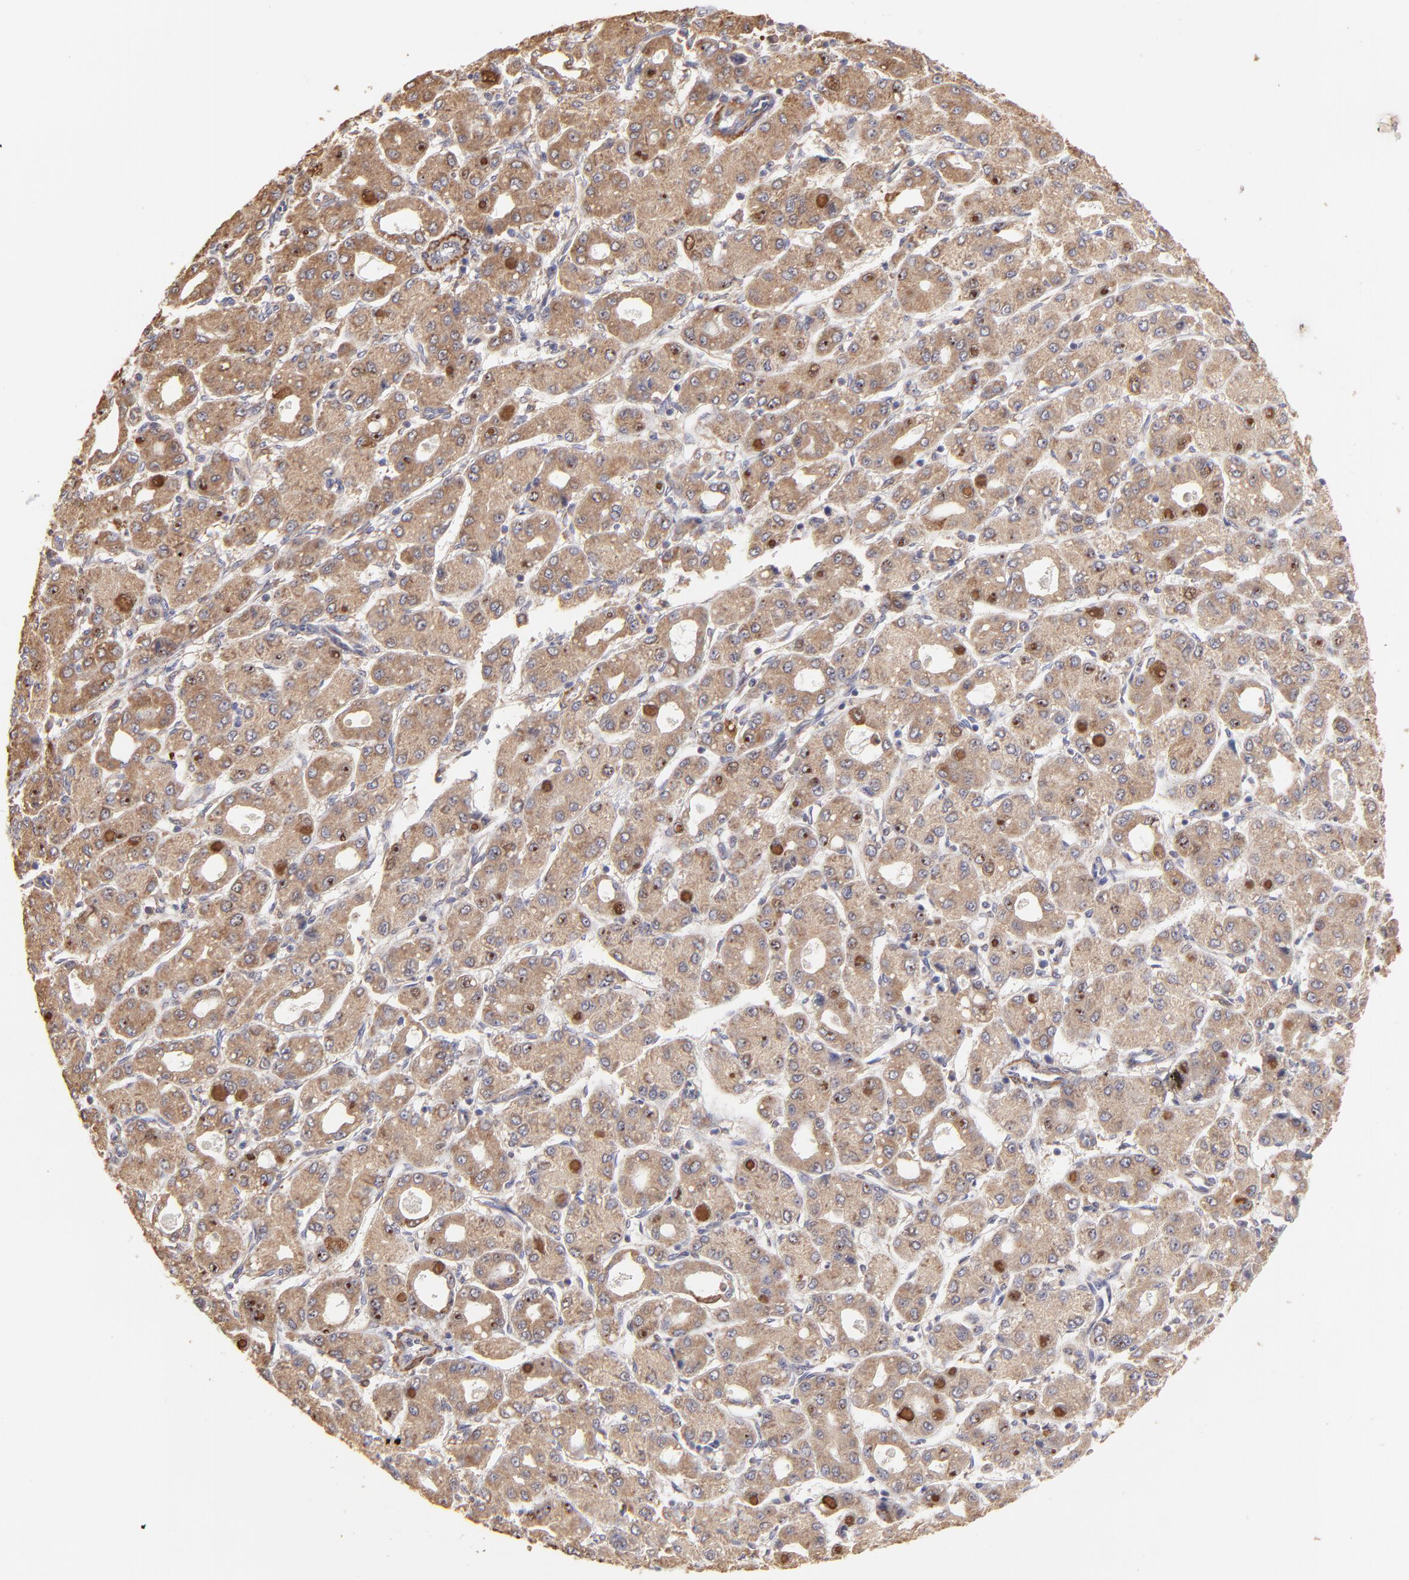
{"staining": {"intensity": "moderate", "quantity": ">75%", "location": "cytoplasmic/membranous"}, "tissue": "liver cancer", "cell_type": "Tumor cells", "image_type": "cancer", "snomed": [{"axis": "morphology", "description": "Carcinoma, Hepatocellular, NOS"}, {"axis": "topography", "description": "Liver"}], "caption": "Protein analysis of liver hepatocellular carcinoma tissue exhibits moderate cytoplasmic/membranous staining in about >75% of tumor cells. Ihc stains the protein of interest in brown and the nuclei are stained blue.", "gene": "PFKM", "patient": {"sex": "male", "age": 69}}